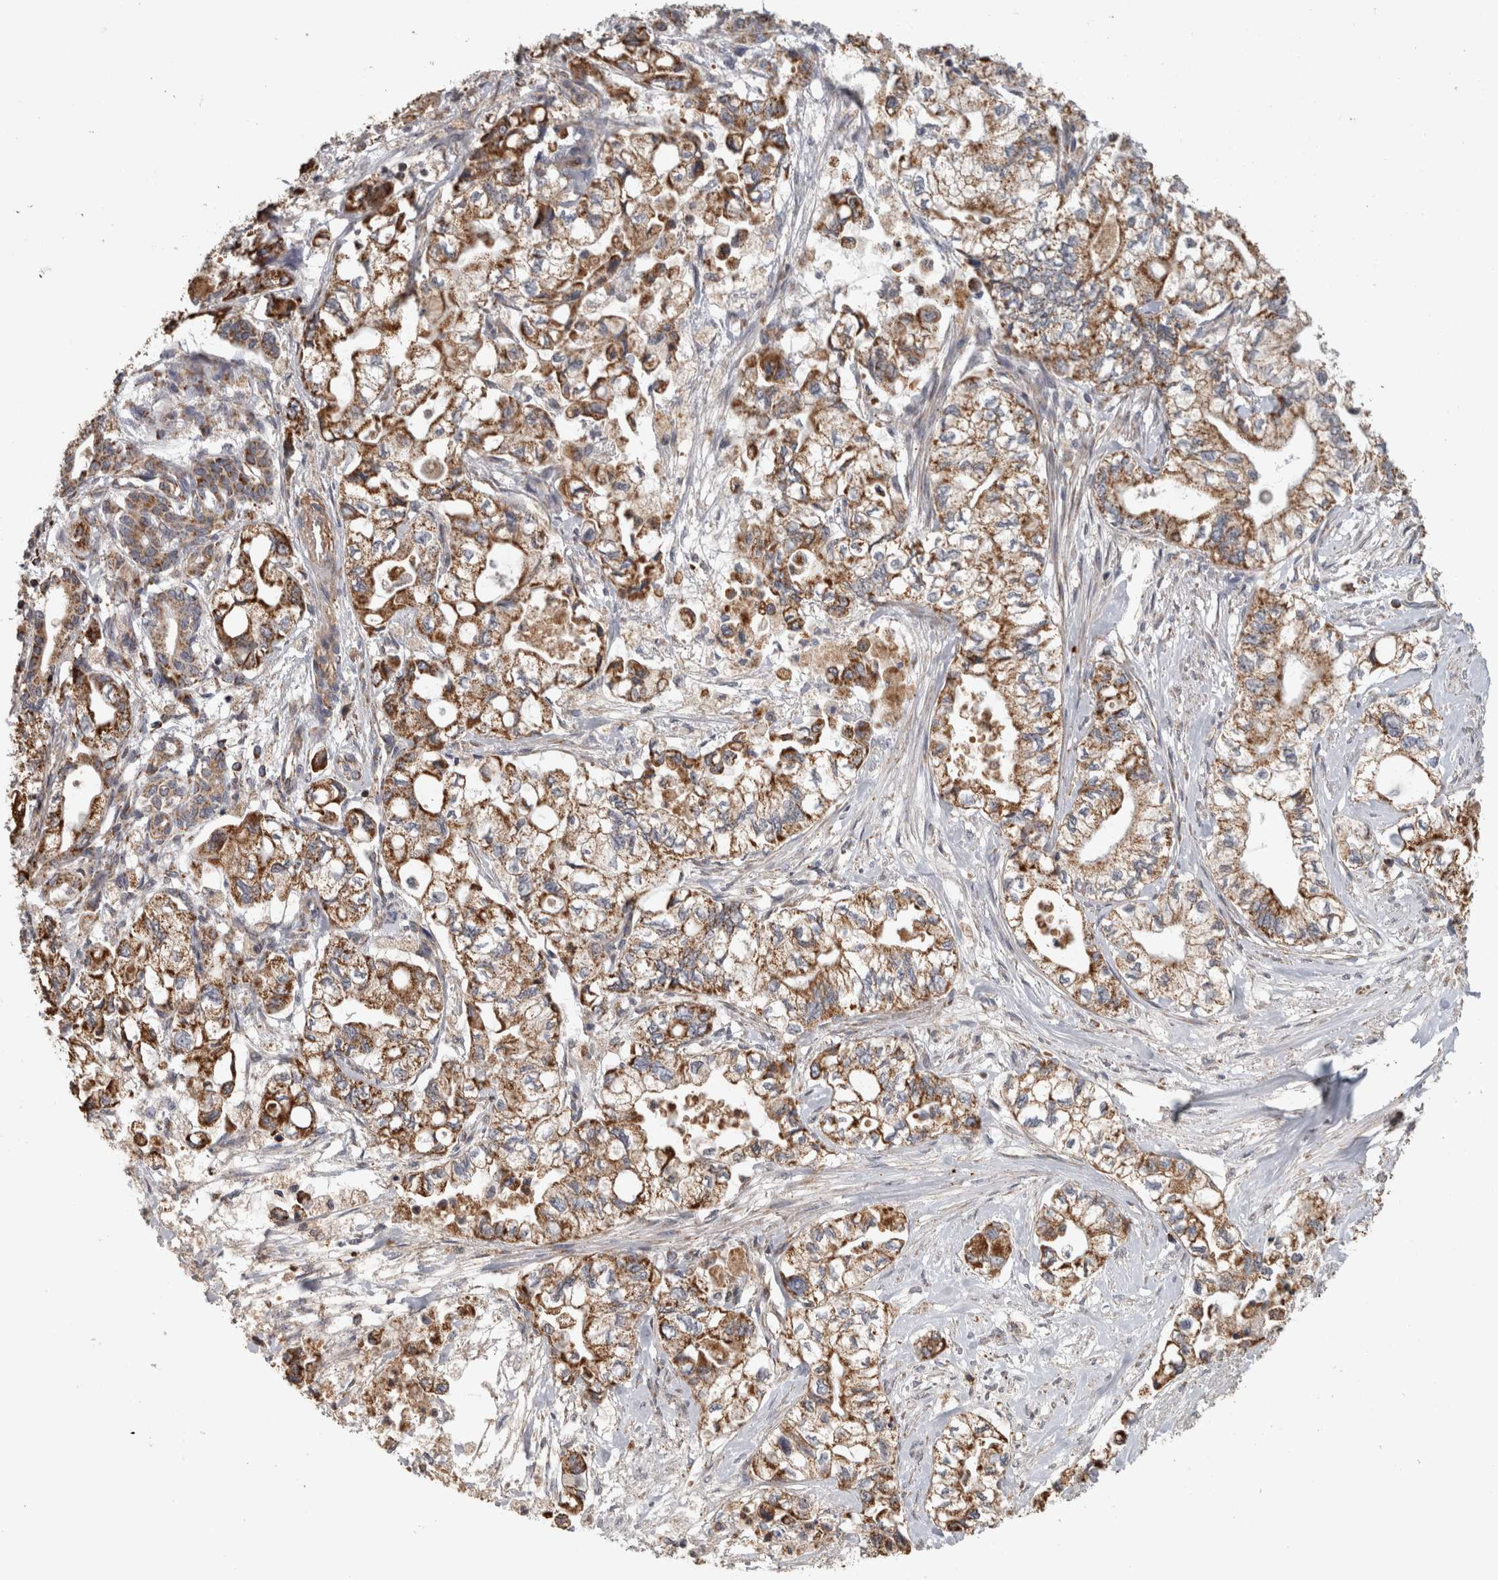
{"staining": {"intensity": "moderate", "quantity": ">75%", "location": "cytoplasmic/membranous"}, "tissue": "pancreatic cancer", "cell_type": "Tumor cells", "image_type": "cancer", "snomed": [{"axis": "morphology", "description": "Adenocarcinoma, NOS"}, {"axis": "topography", "description": "Pancreas"}], "caption": "Pancreatic cancer (adenocarcinoma) was stained to show a protein in brown. There is medium levels of moderate cytoplasmic/membranous positivity in about >75% of tumor cells.", "gene": "ST8SIA1", "patient": {"sex": "male", "age": 79}}